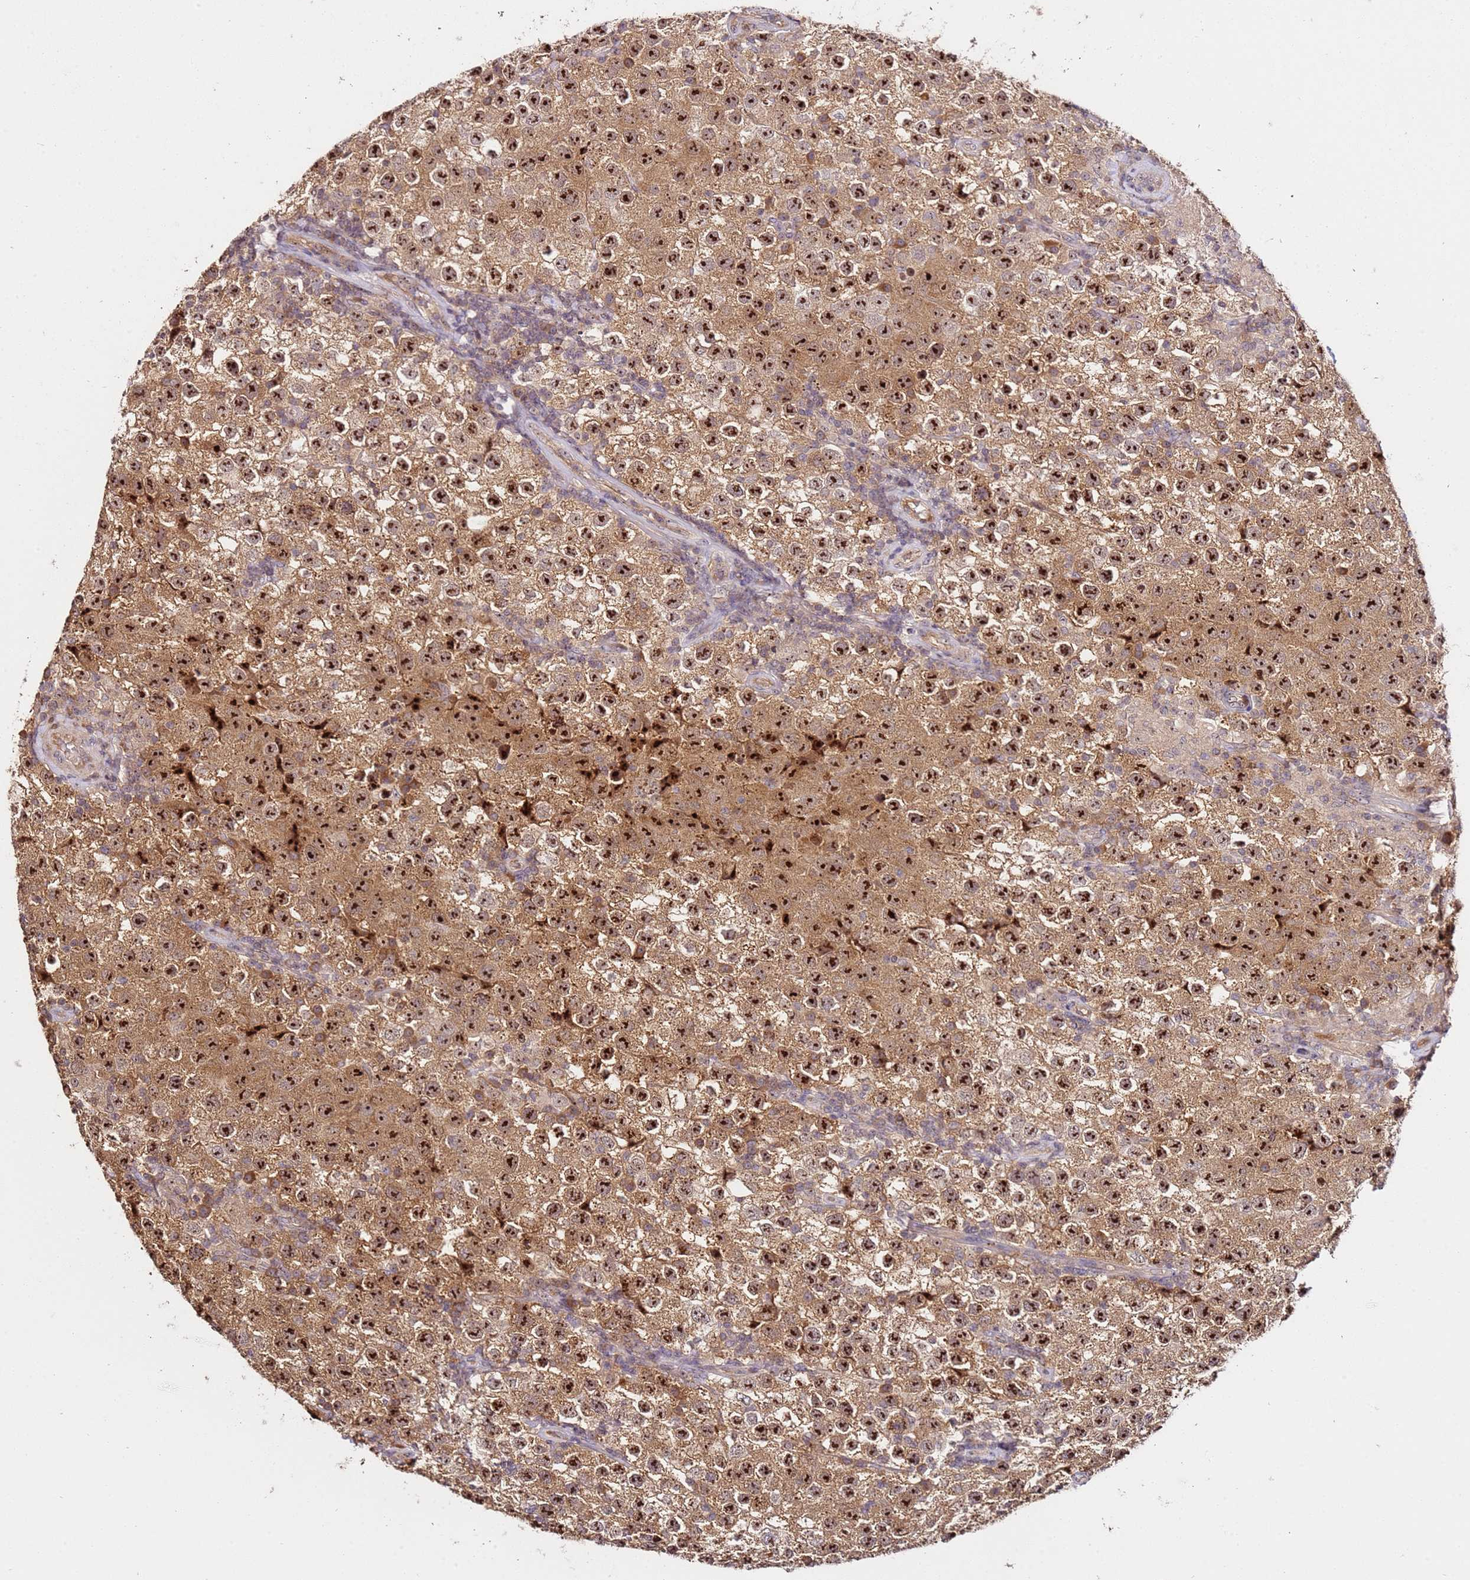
{"staining": {"intensity": "strong", "quantity": ">75%", "location": "cytoplasmic/membranous,nuclear"}, "tissue": "testis cancer", "cell_type": "Tumor cells", "image_type": "cancer", "snomed": [{"axis": "morphology", "description": "Seminoma, NOS"}, {"axis": "morphology", "description": "Carcinoma, Embryonal, NOS"}, {"axis": "topography", "description": "Testis"}], "caption": "Human testis cancer (seminoma) stained for a protein (brown) reveals strong cytoplasmic/membranous and nuclear positive staining in about >75% of tumor cells.", "gene": "DDX27", "patient": {"sex": "male", "age": 41}}